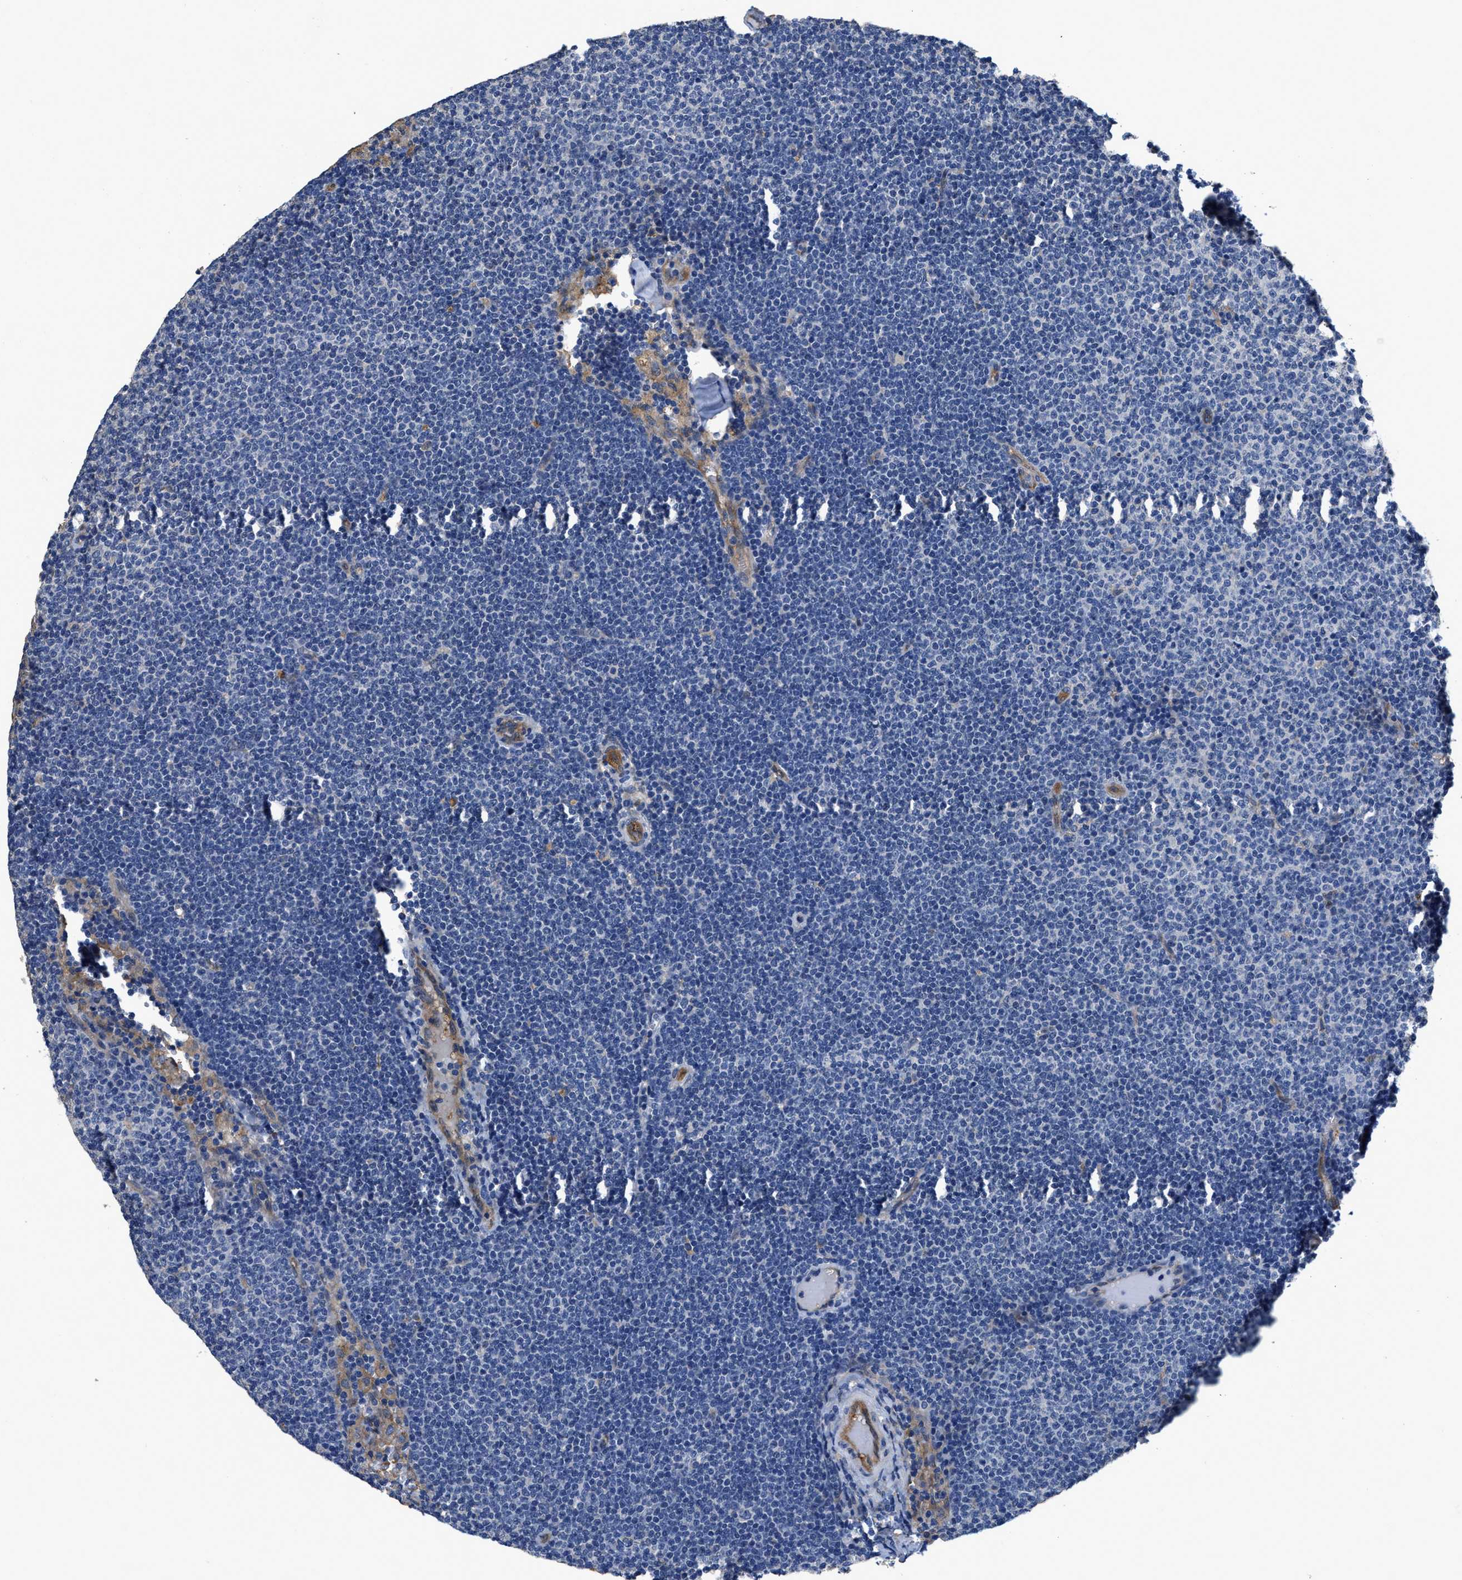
{"staining": {"intensity": "negative", "quantity": "none", "location": "none"}, "tissue": "lymphoma", "cell_type": "Tumor cells", "image_type": "cancer", "snomed": [{"axis": "morphology", "description": "Malignant lymphoma, non-Hodgkin's type, Low grade"}, {"axis": "topography", "description": "Lymph node"}], "caption": "The IHC micrograph has no significant staining in tumor cells of malignant lymphoma, non-Hodgkin's type (low-grade) tissue.", "gene": "PEG10", "patient": {"sex": "female", "age": 53}}